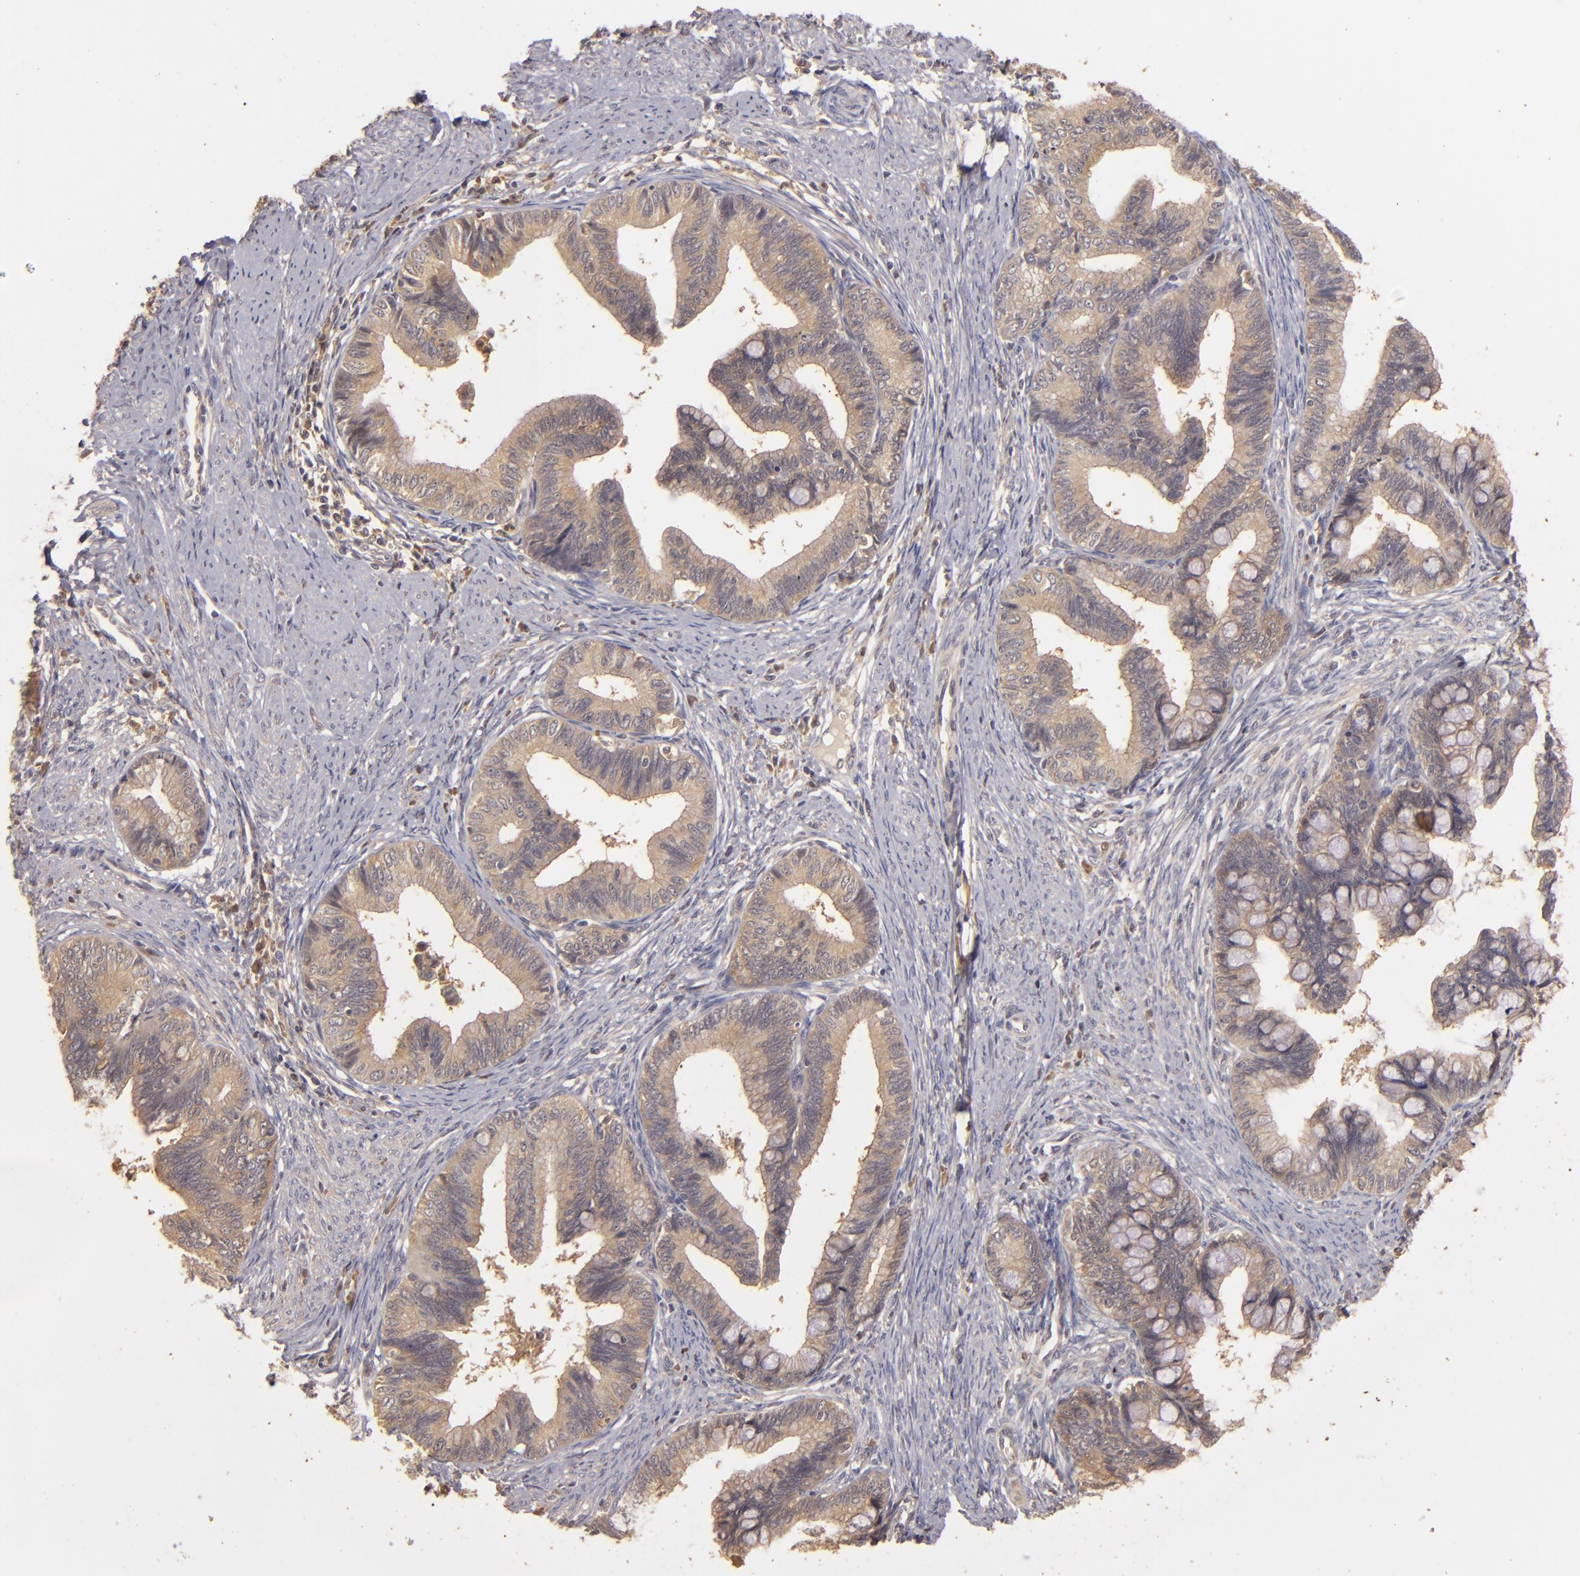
{"staining": {"intensity": "moderate", "quantity": ">75%", "location": "cytoplasmic/membranous"}, "tissue": "cervical cancer", "cell_type": "Tumor cells", "image_type": "cancer", "snomed": [{"axis": "morphology", "description": "Adenocarcinoma, NOS"}, {"axis": "topography", "description": "Cervix"}], "caption": "Tumor cells exhibit moderate cytoplasmic/membranous expression in about >75% of cells in adenocarcinoma (cervical).", "gene": "PRKCD", "patient": {"sex": "female", "age": 36}}